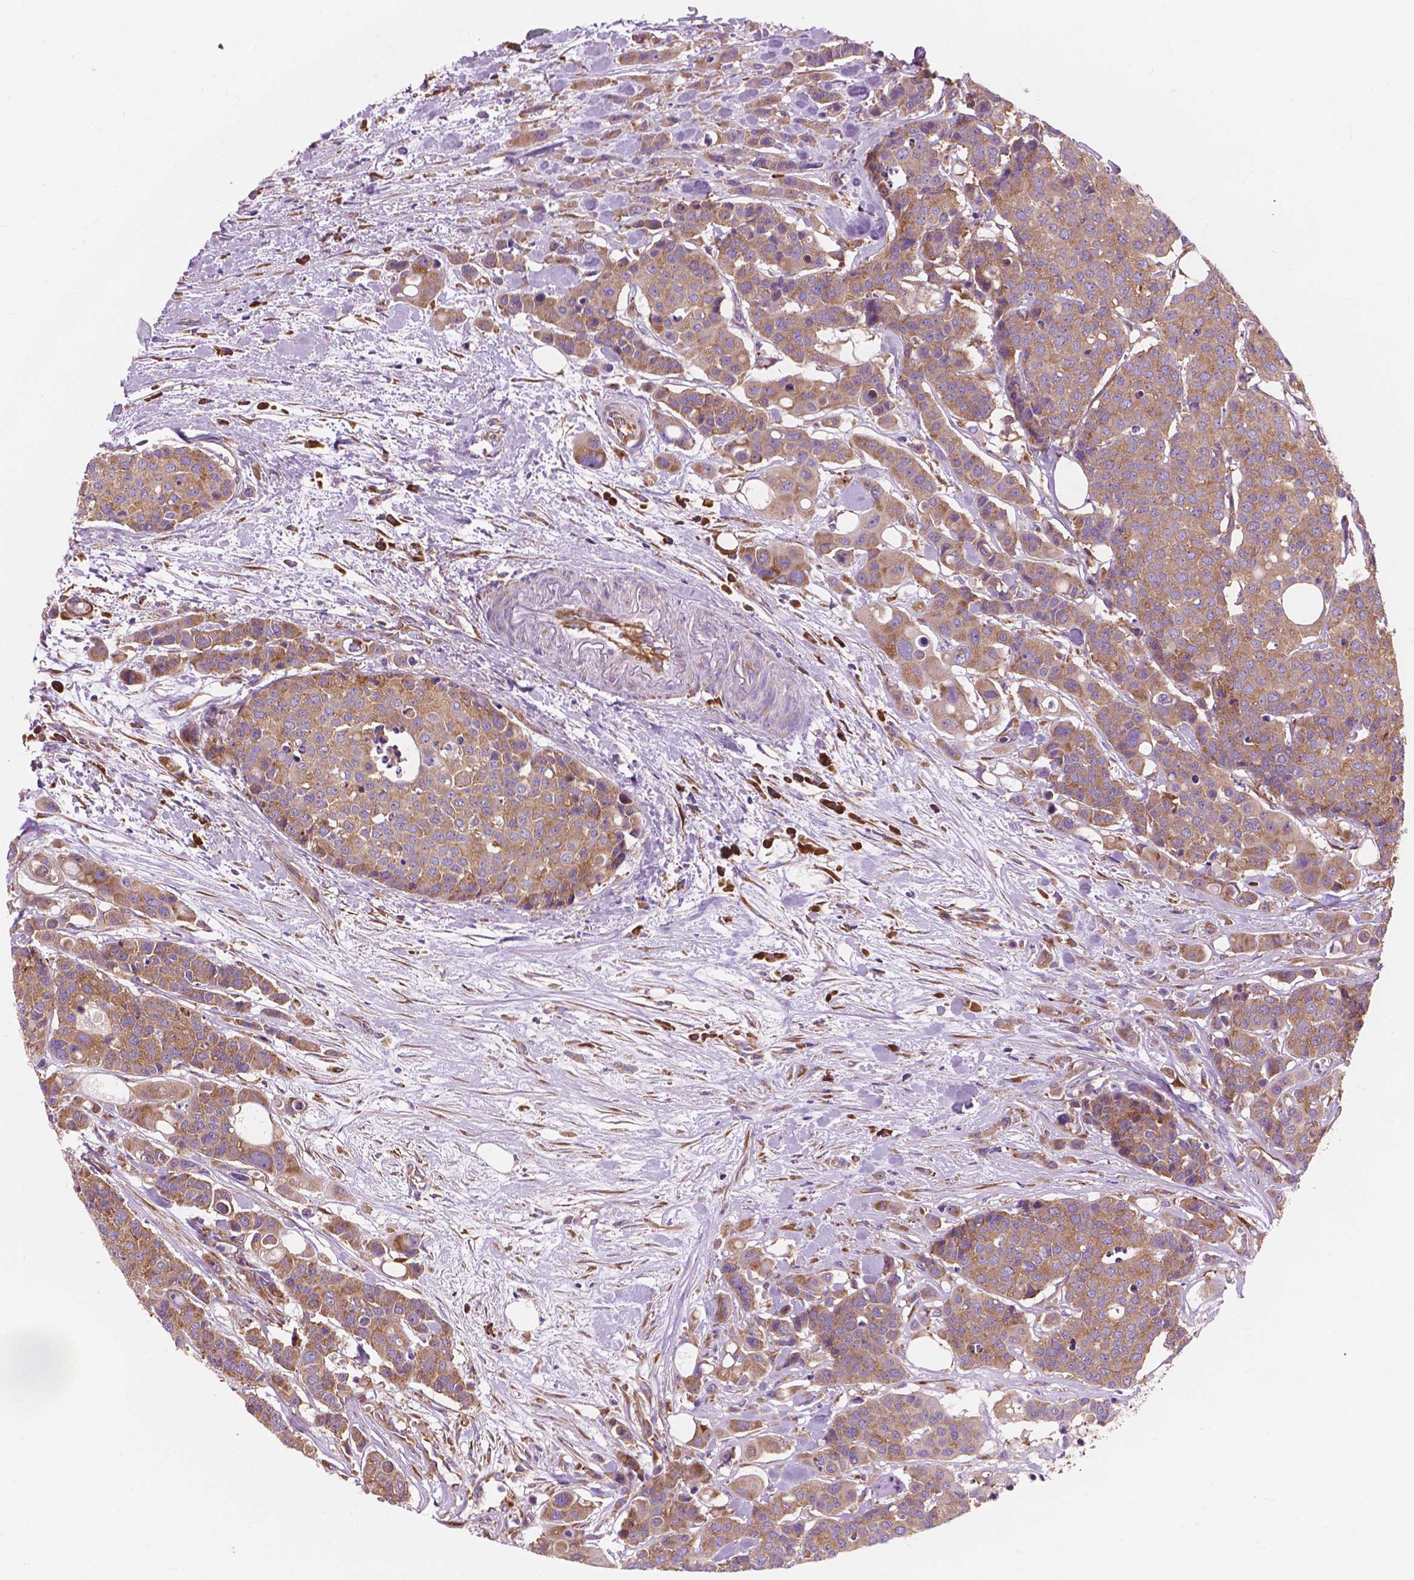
{"staining": {"intensity": "moderate", "quantity": ">75%", "location": "cytoplasmic/membranous"}, "tissue": "carcinoid", "cell_type": "Tumor cells", "image_type": "cancer", "snomed": [{"axis": "morphology", "description": "Carcinoid, malignant, NOS"}, {"axis": "topography", "description": "Colon"}], "caption": "Malignant carcinoid stained with DAB (3,3'-diaminobenzidine) immunohistochemistry (IHC) exhibits medium levels of moderate cytoplasmic/membranous expression in about >75% of tumor cells. (Stains: DAB (3,3'-diaminobenzidine) in brown, nuclei in blue, Microscopy: brightfield microscopy at high magnification).", "gene": "RPL37A", "patient": {"sex": "male", "age": 81}}